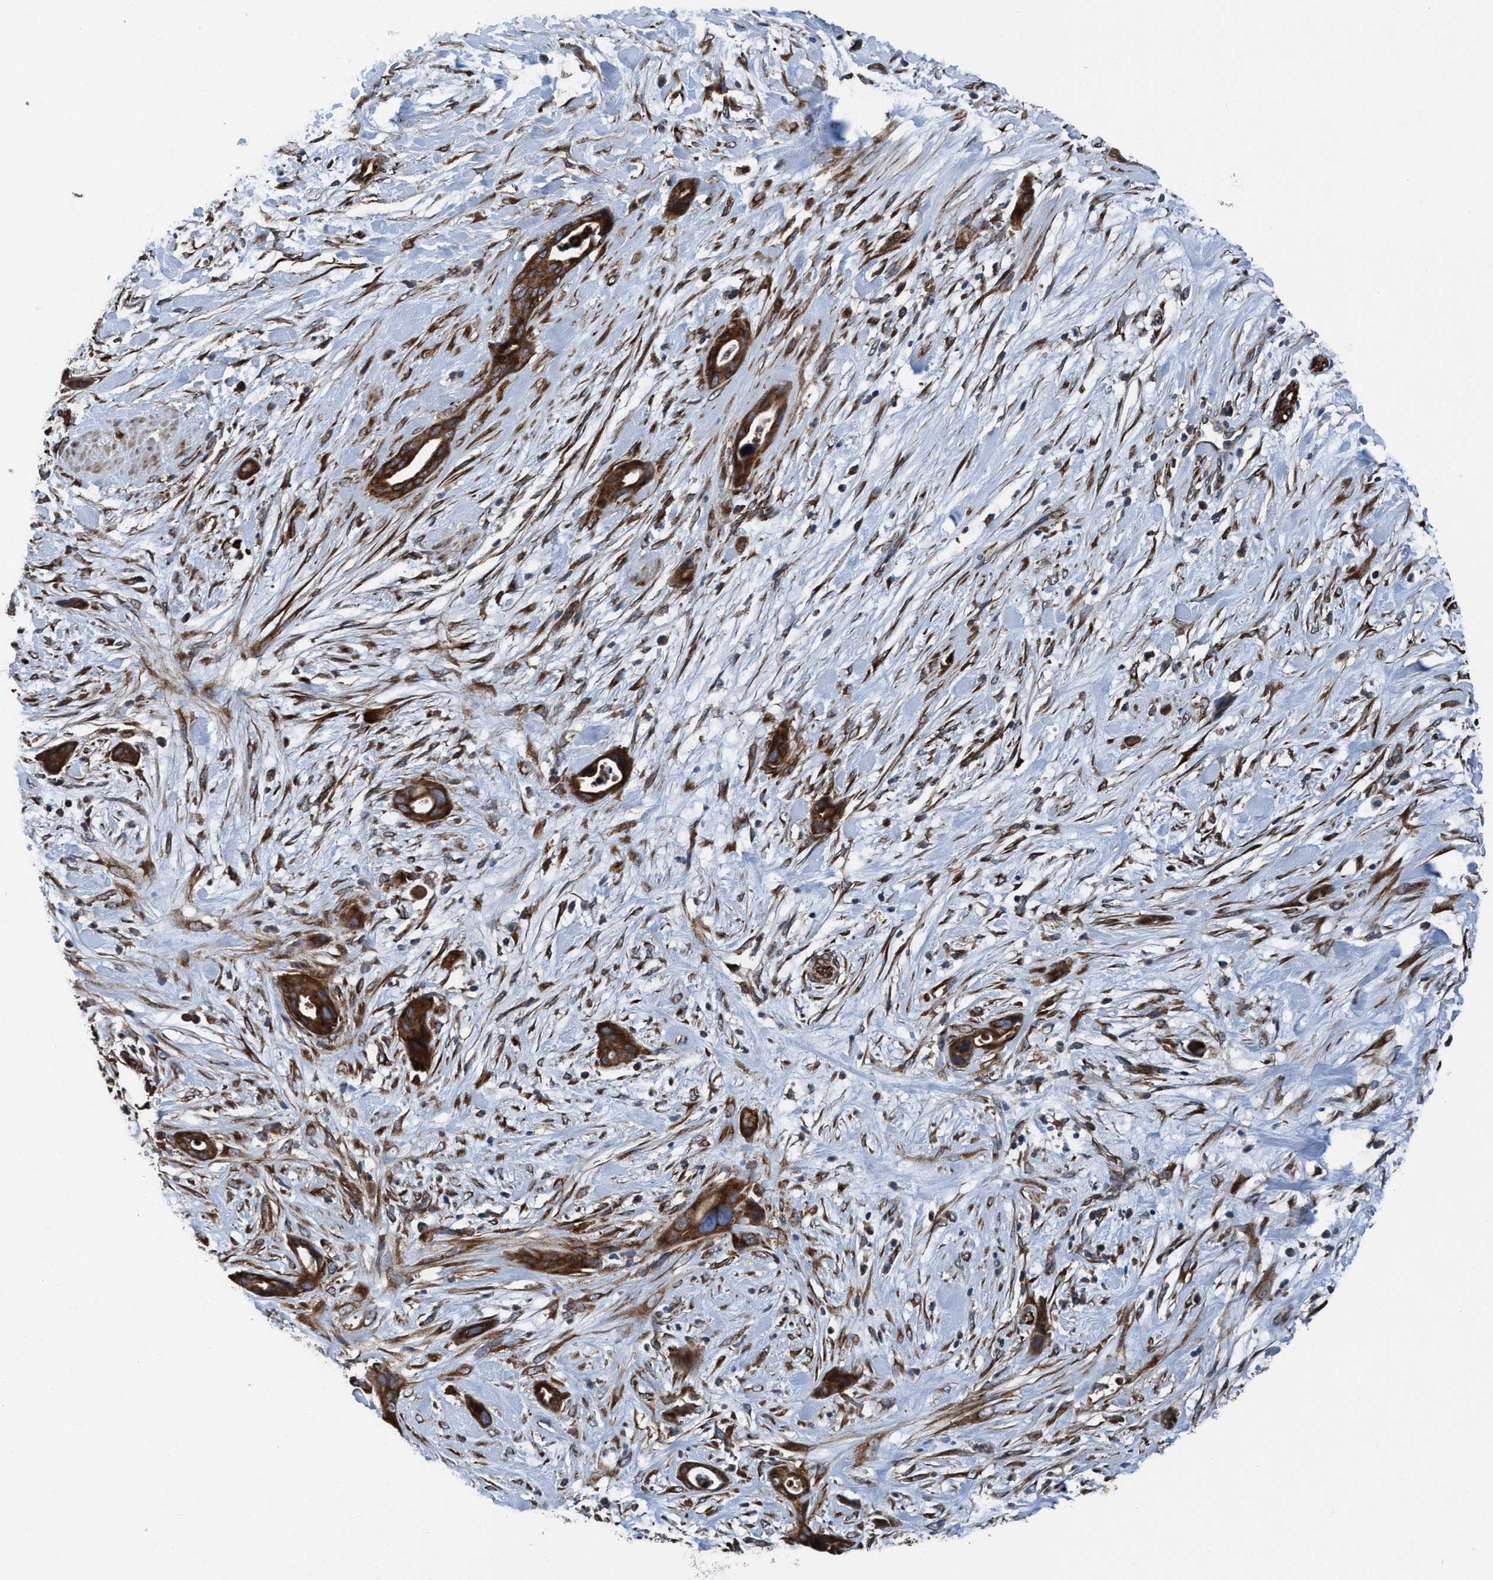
{"staining": {"intensity": "strong", "quantity": ">75%", "location": "cytoplasmic/membranous"}, "tissue": "pancreatic cancer", "cell_type": "Tumor cells", "image_type": "cancer", "snomed": [{"axis": "morphology", "description": "Adenocarcinoma, NOS"}, {"axis": "topography", "description": "Pancreas"}], "caption": "Adenocarcinoma (pancreatic) tissue shows strong cytoplasmic/membranous expression in approximately >75% of tumor cells, visualized by immunohistochemistry. (DAB IHC, brown staining for protein, blue staining for nuclei).", "gene": "NMT1", "patient": {"sex": "male", "age": 59}}